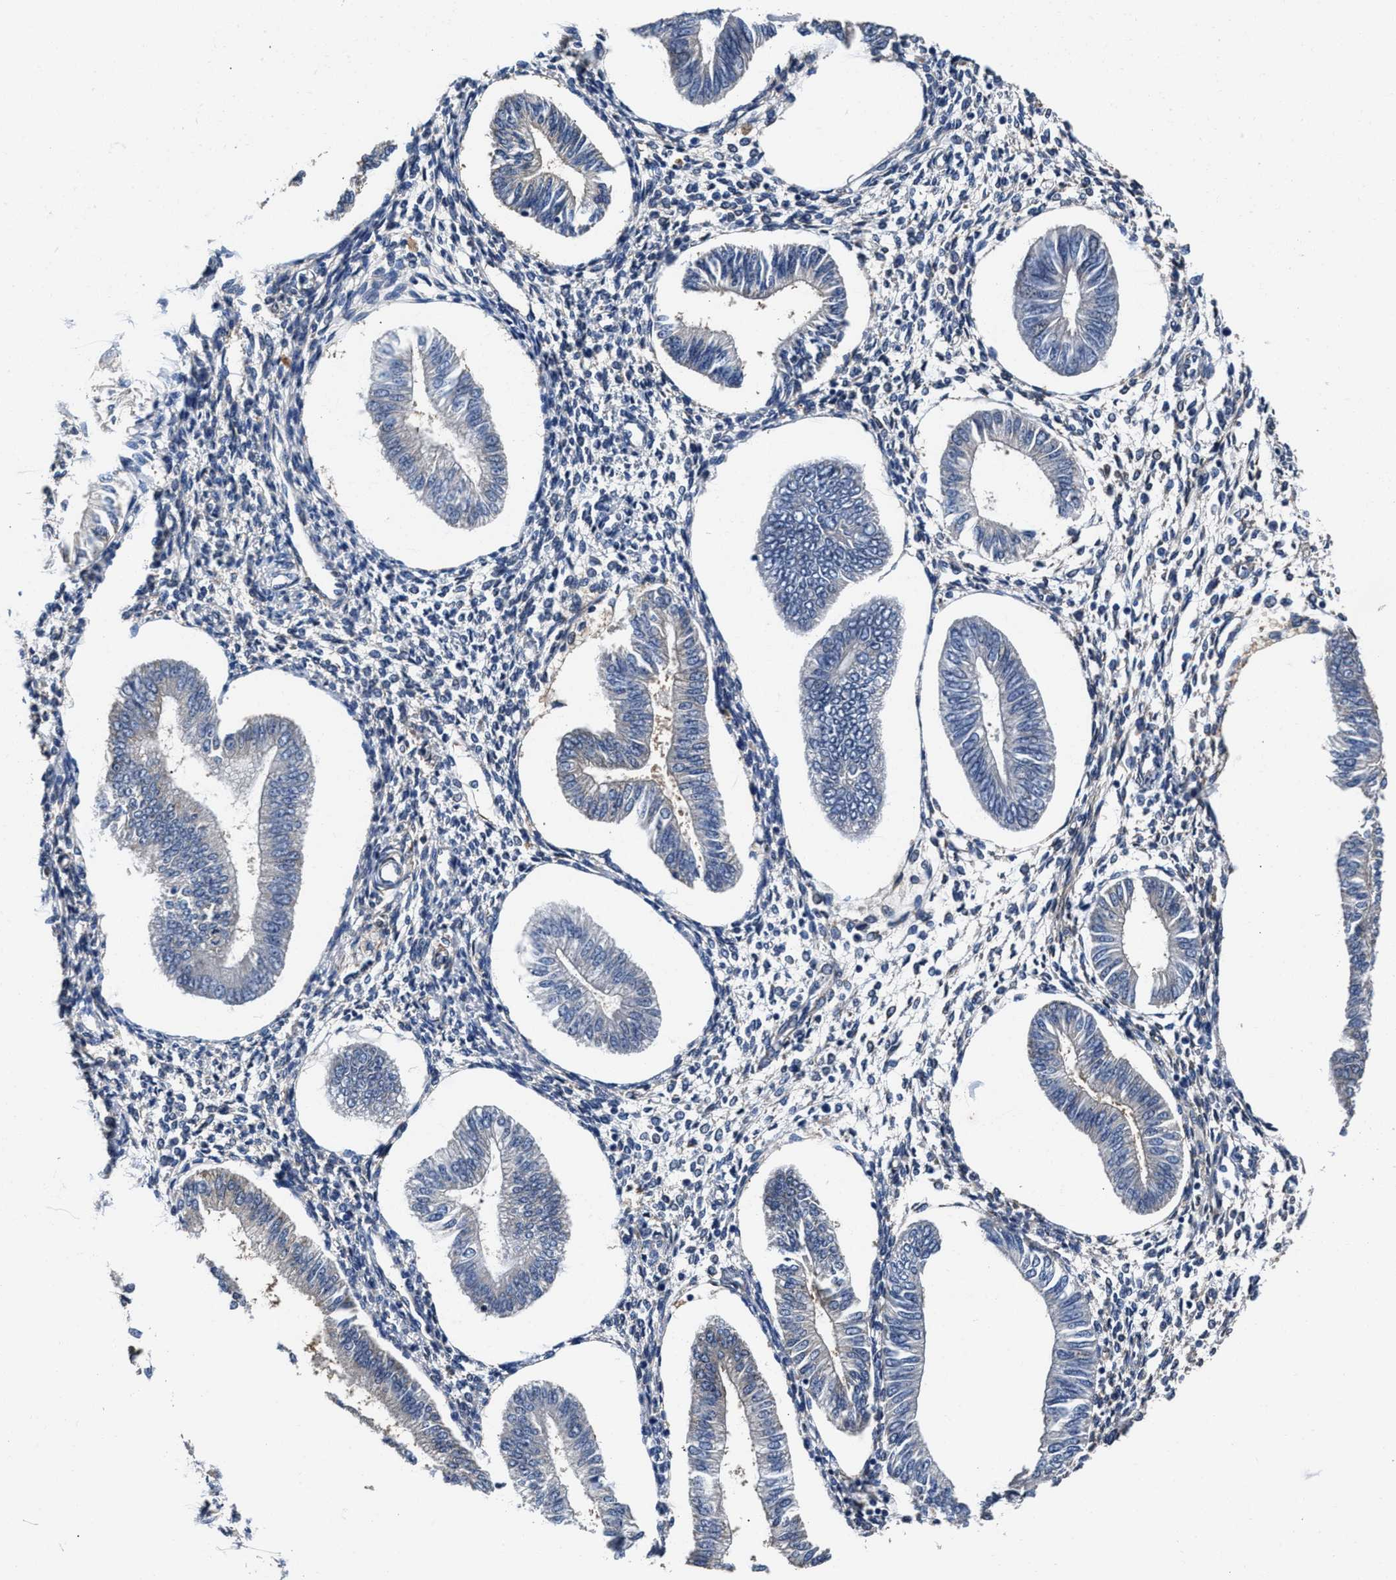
{"staining": {"intensity": "moderate", "quantity": "<25%", "location": "cytoplasmic/membranous"}, "tissue": "endometrium", "cell_type": "Cells in endometrial stroma", "image_type": "normal", "snomed": [{"axis": "morphology", "description": "Normal tissue, NOS"}, {"axis": "topography", "description": "Endometrium"}], "caption": "About <25% of cells in endometrial stroma in normal human endometrium display moderate cytoplasmic/membranous protein positivity as visualized by brown immunohistochemical staining.", "gene": "SH3GL1", "patient": {"sex": "female", "age": 50}}